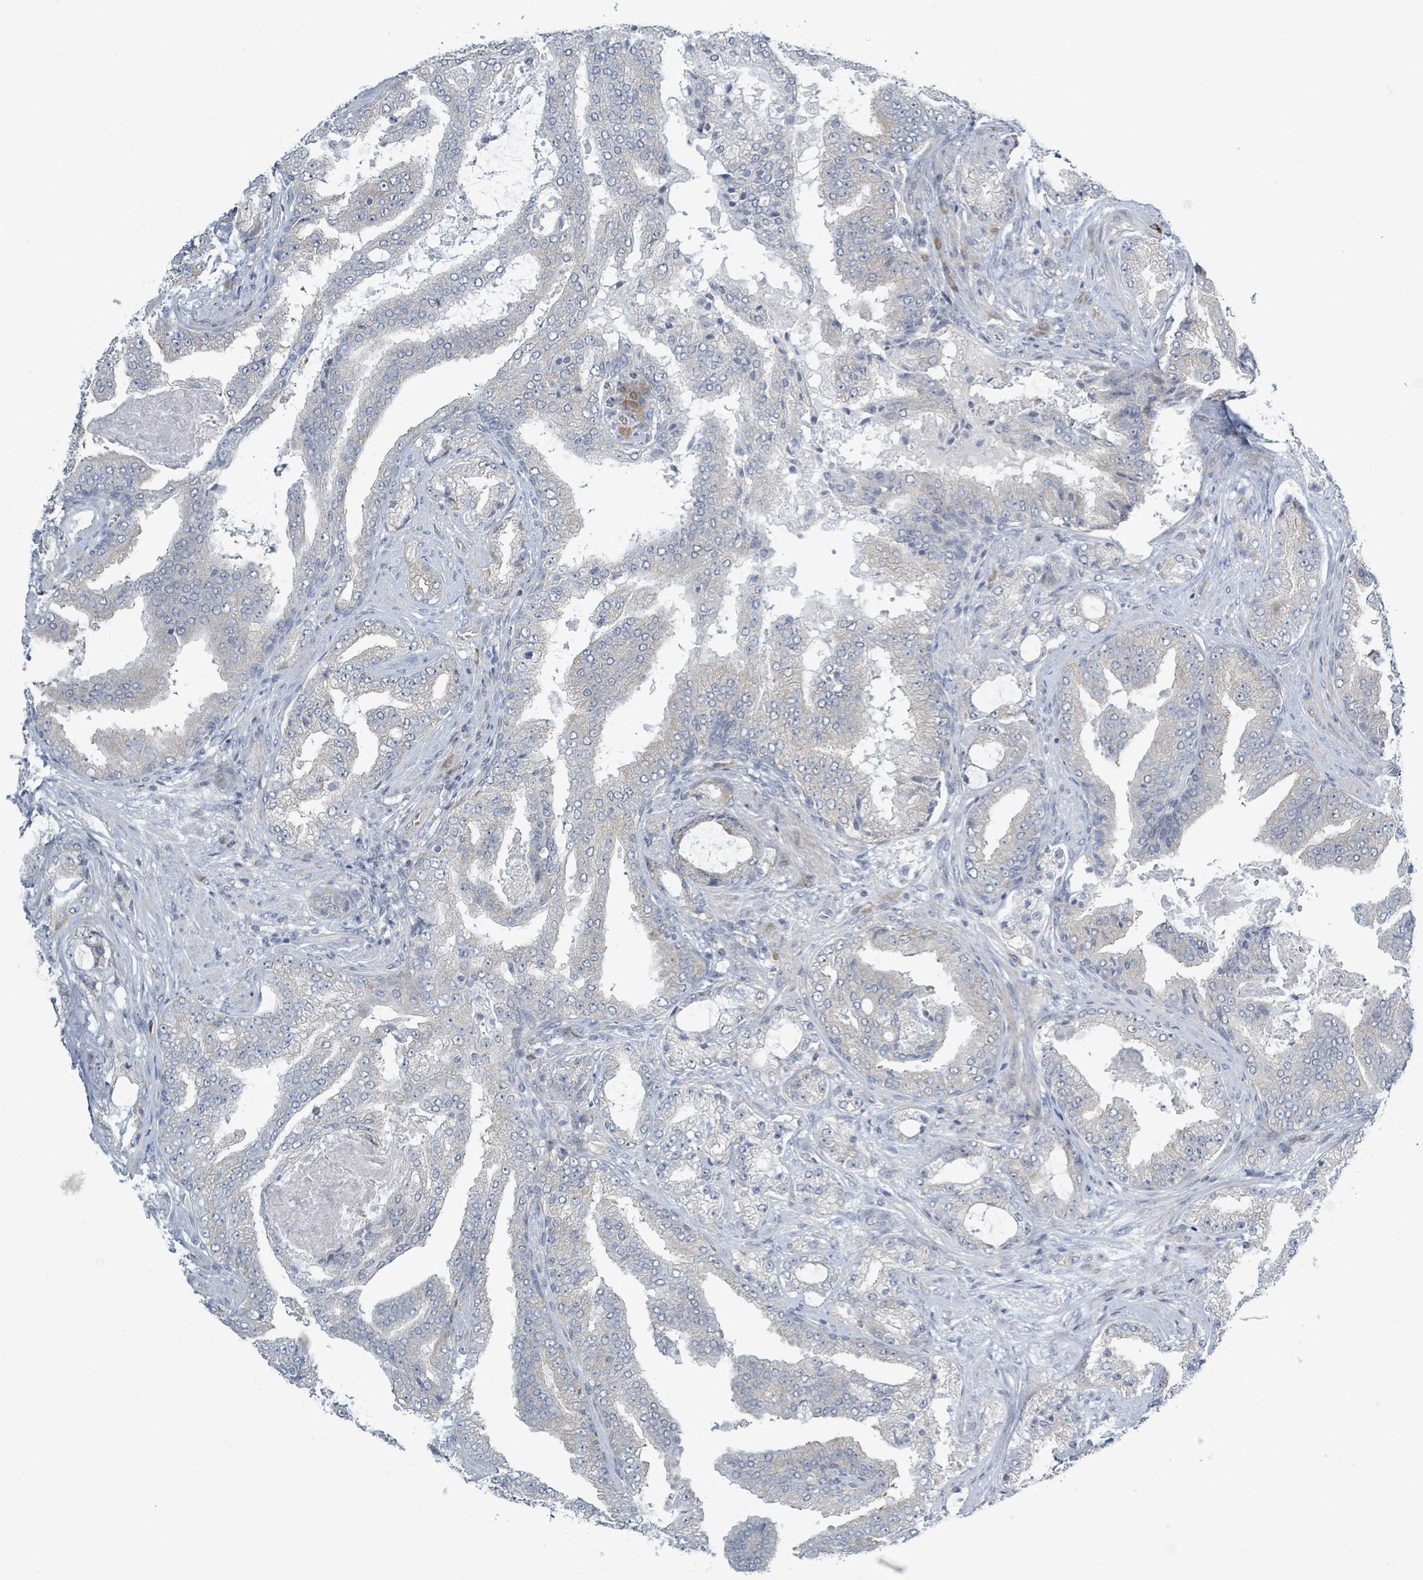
{"staining": {"intensity": "negative", "quantity": "none", "location": "none"}, "tissue": "prostate cancer", "cell_type": "Tumor cells", "image_type": "cancer", "snomed": [{"axis": "morphology", "description": "Adenocarcinoma, High grade"}, {"axis": "topography", "description": "Prostate"}], "caption": "IHC of human prostate cancer (adenocarcinoma (high-grade)) exhibits no positivity in tumor cells.", "gene": "RPL32", "patient": {"sex": "male", "age": 68}}